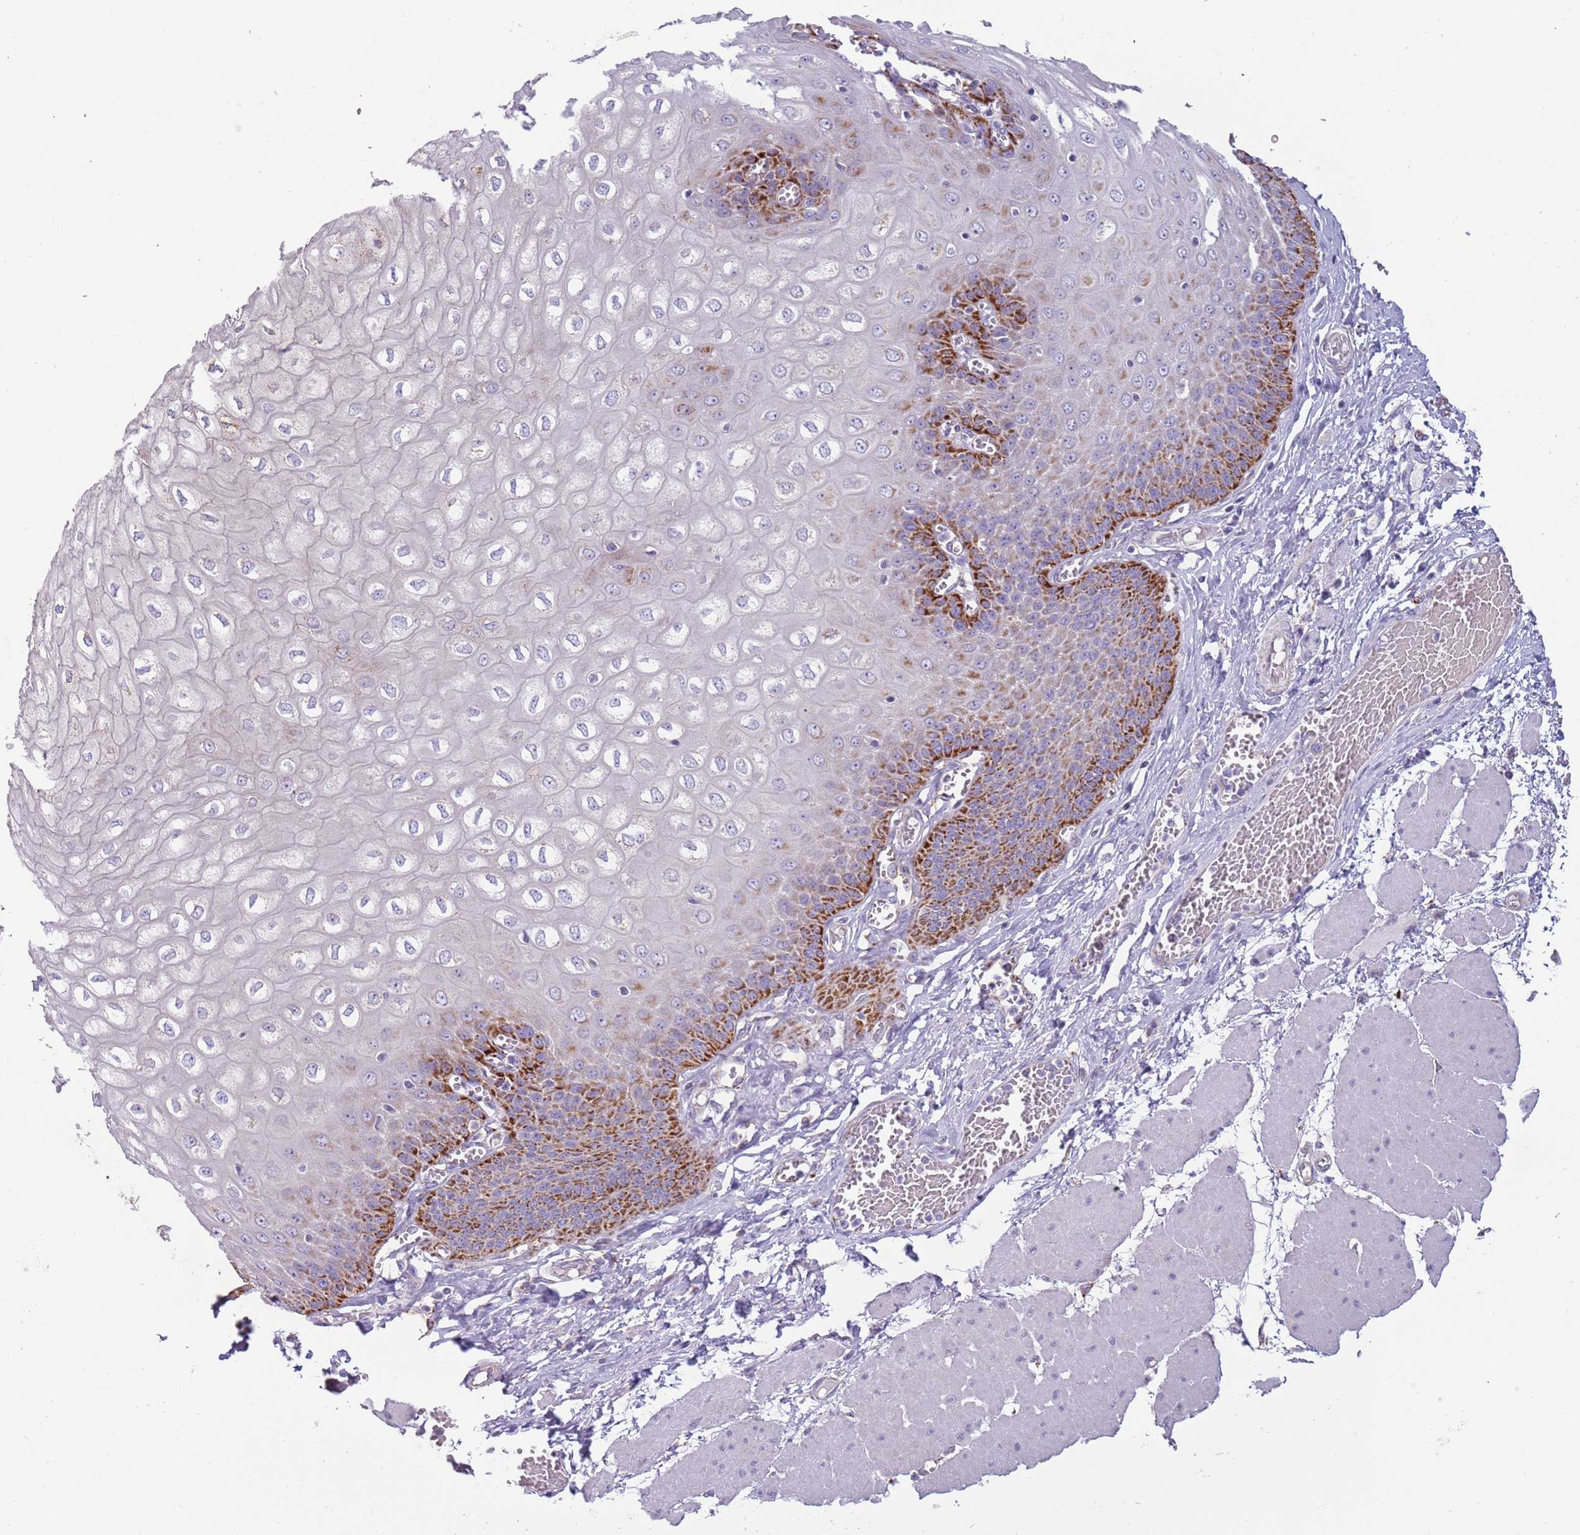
{"staining": {"intensity": "strong", "quantity": "<25%", "location": "cytoplasmic/membranous"}, "tissue": "esophagus", "cell_type": "Squamous epithelial cells", "image_type": "normal", "snomed": [{"axis": "morphology", "description": "Normal tissue, NOS"}, {"axis": "topography", "description": "Esophagus"}], "caption": "A high-resolution photomicrograph shows immunohistochemistry staining of benign esophagus, which displays strong cytoplasmic/membranous staining in about <25% of squamous epithelial cells.", "gene": "RNF222", "patient": {"sex": "male", "age": 60}}